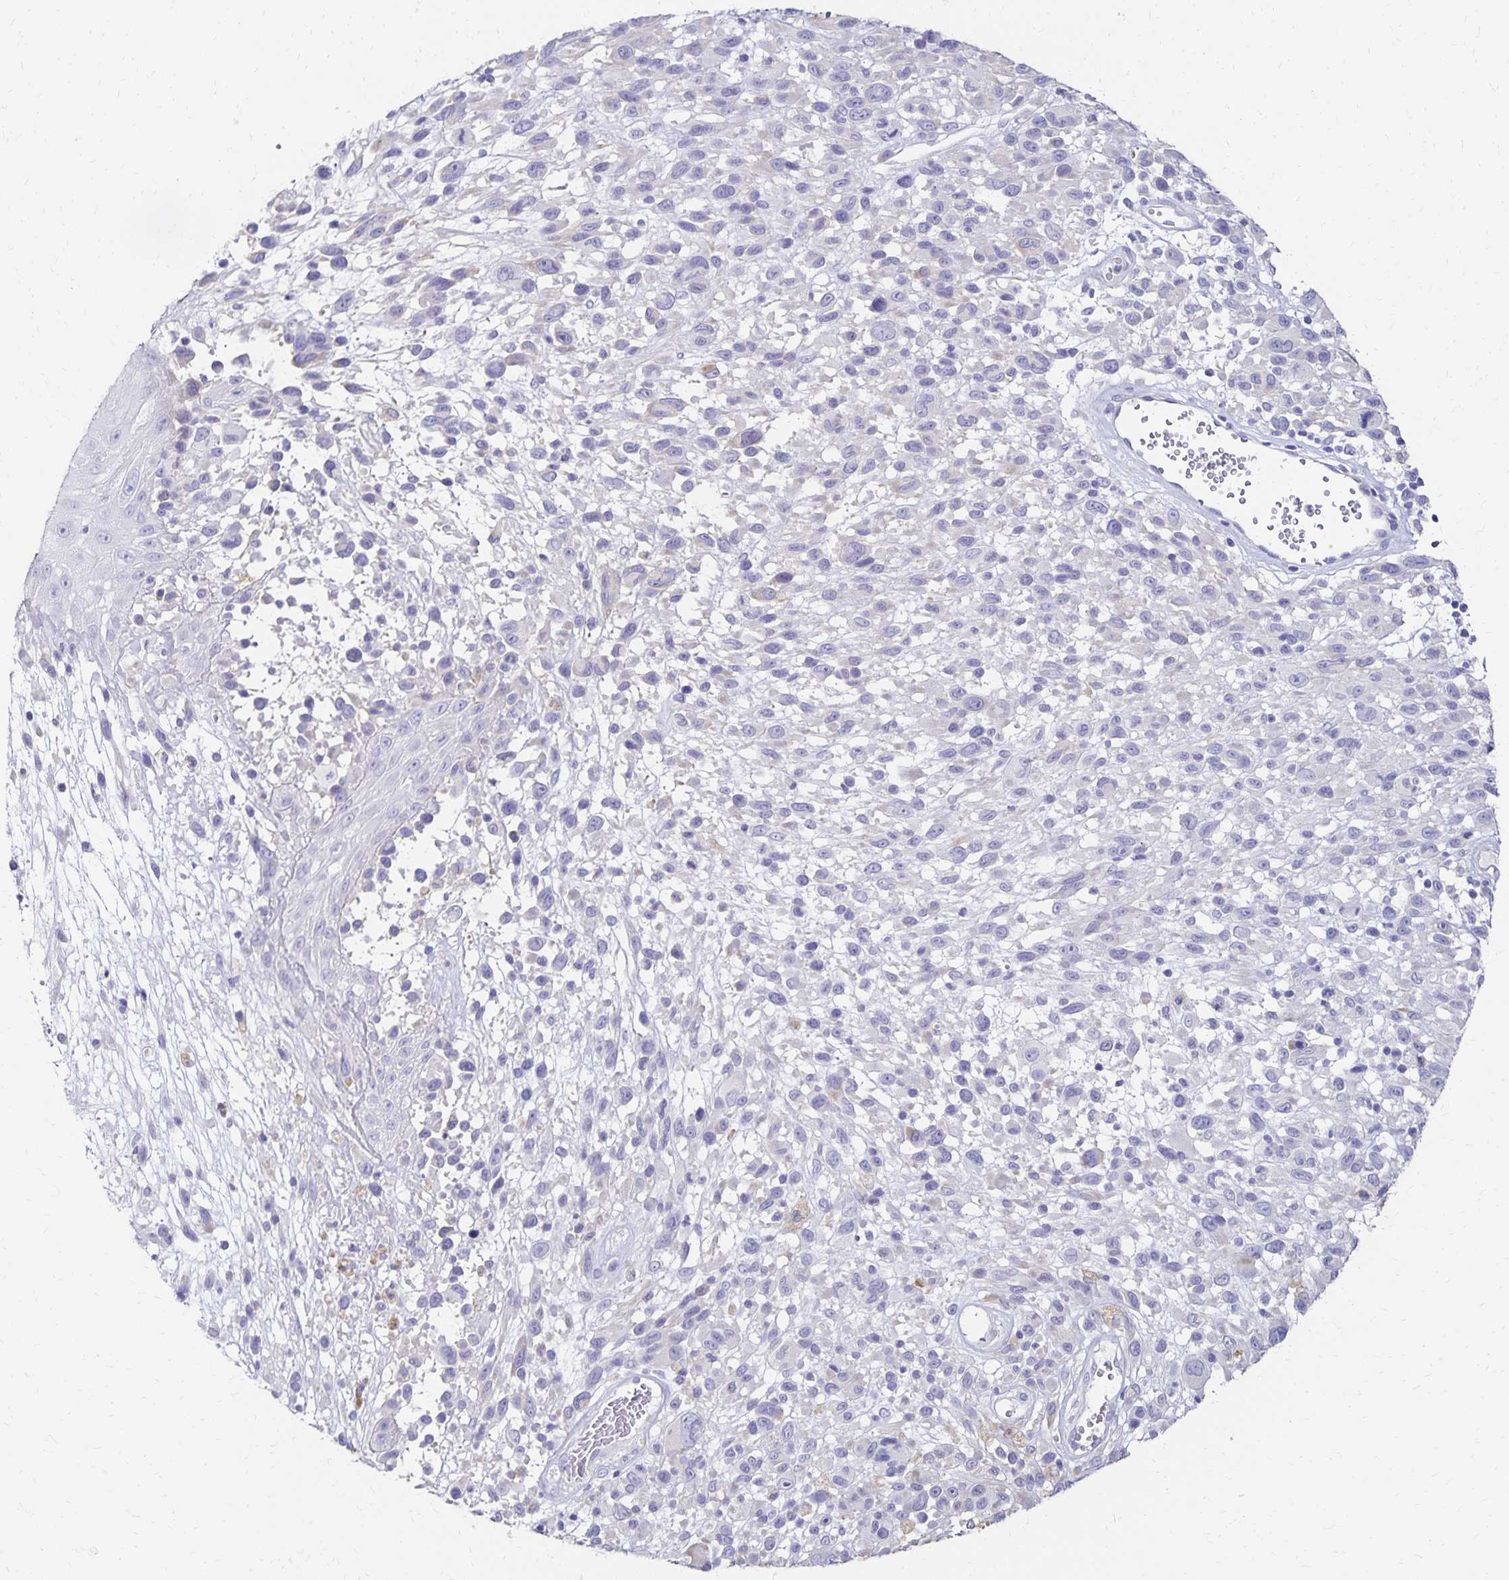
{"staining": {"intensity": "negative", "quantity": "none", "location": "none"}, "tissue": "melanoma", "cell_type": "Tumor cells", "image_type": "cancer", "snomed": [{"axis": "morphology", "description": "Malignant melanoma, NOS"}, {"axis": "topography", "description": "Skin"}], "caption": "IHC of human melanoma exhibits no staining in tumor cells.", "gene": "DYNLT4", "patient": {"sex": "male", "age": 68}}